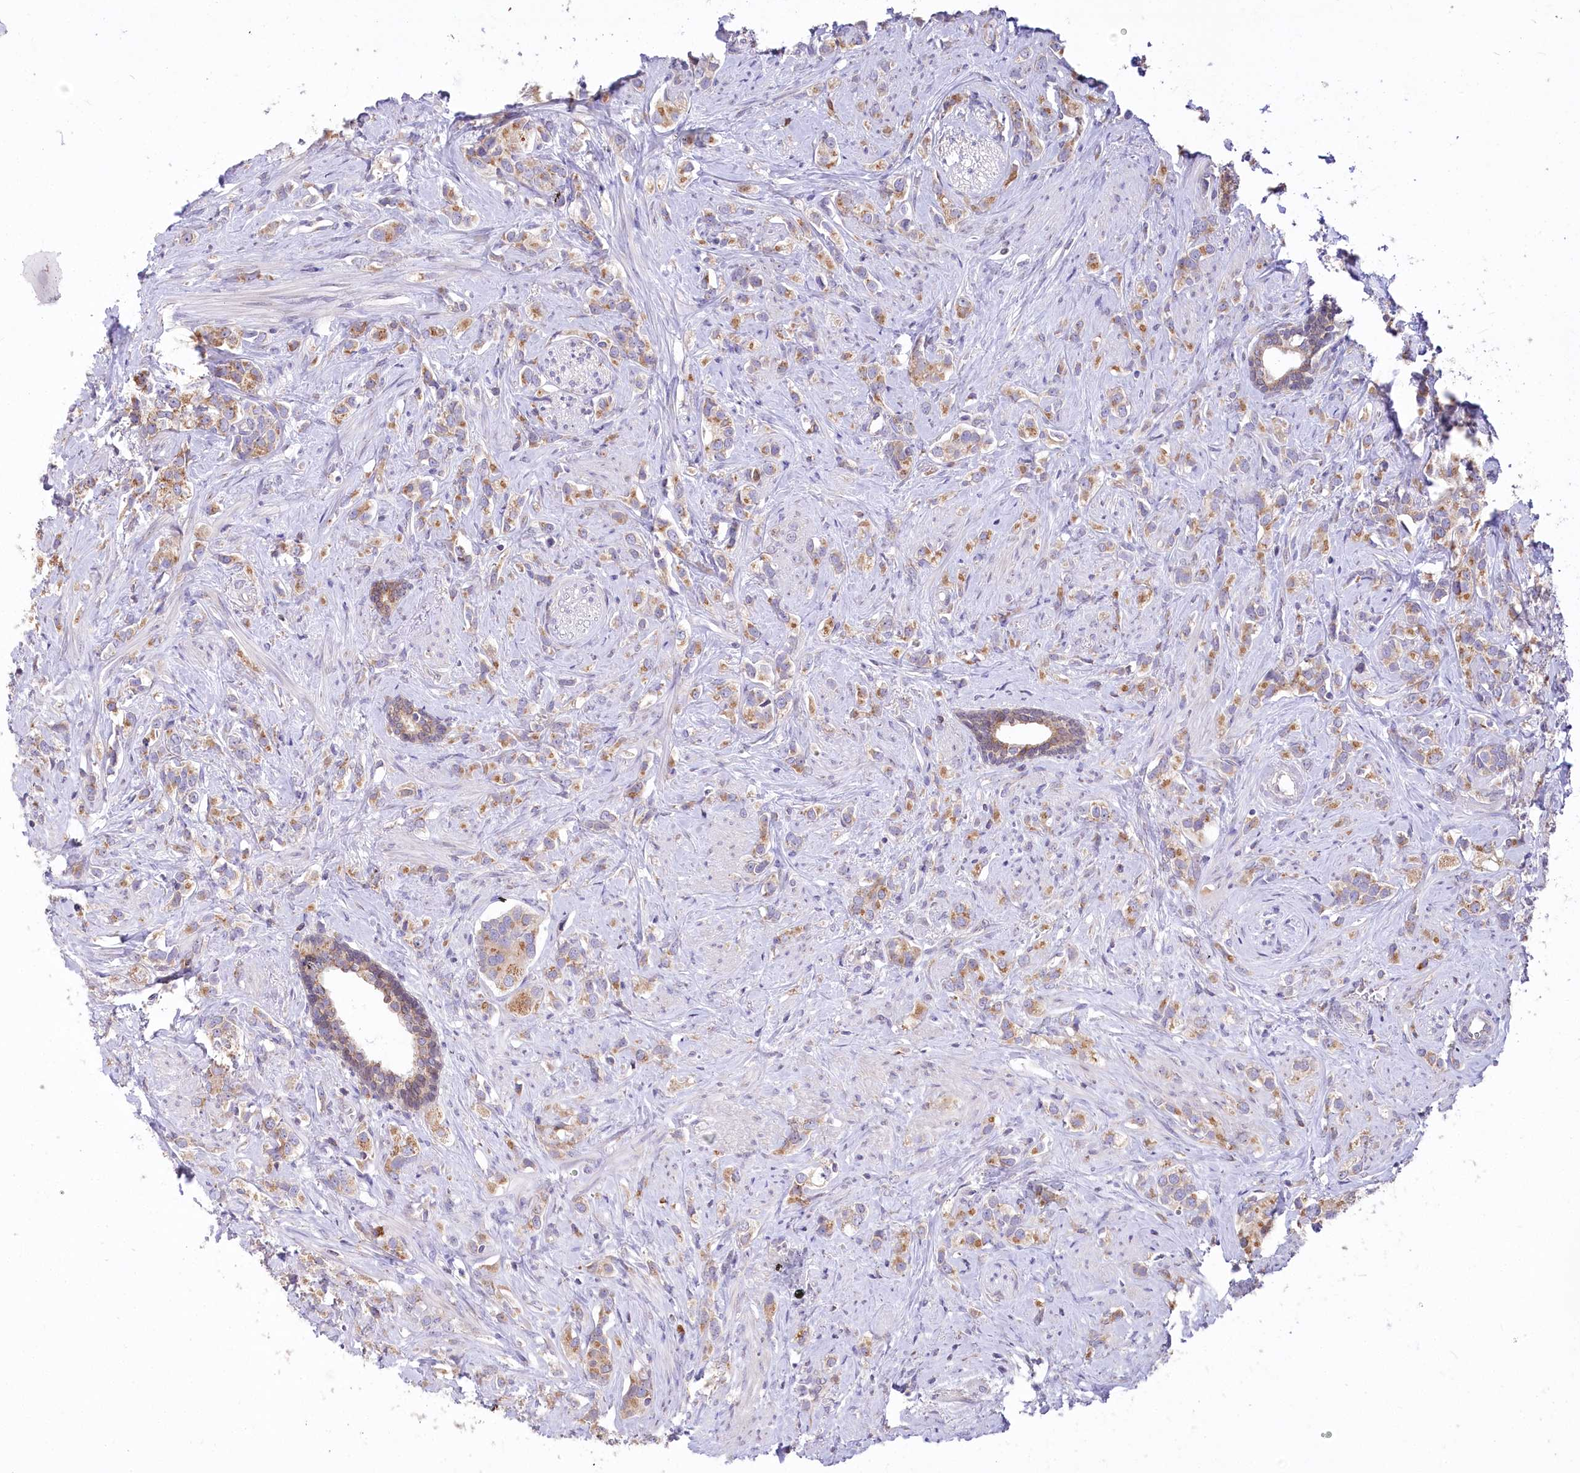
{"staining": {"intensity": "moderate", "quantity": "25%-75%", "location": "cytoplasmic/membranous"}, "tissue": "prostate cancer", "cell_type": "Tumor cells", "image_type": "cancer", "snomed": [{"axis": "morphology", "description": "Adenocarcinoma, High grade"}, {"axis": "topography", "description": "Prostate"}], "caption": "IHC (DAB) staining of human prostate high-grade adenocarcinoma exhibits moderate cytoplasmic/membranous protein expression in about 25%-75% of tumor cells.", "gene": "STT3B", "patient": {"sex": "male", "age": 63}}